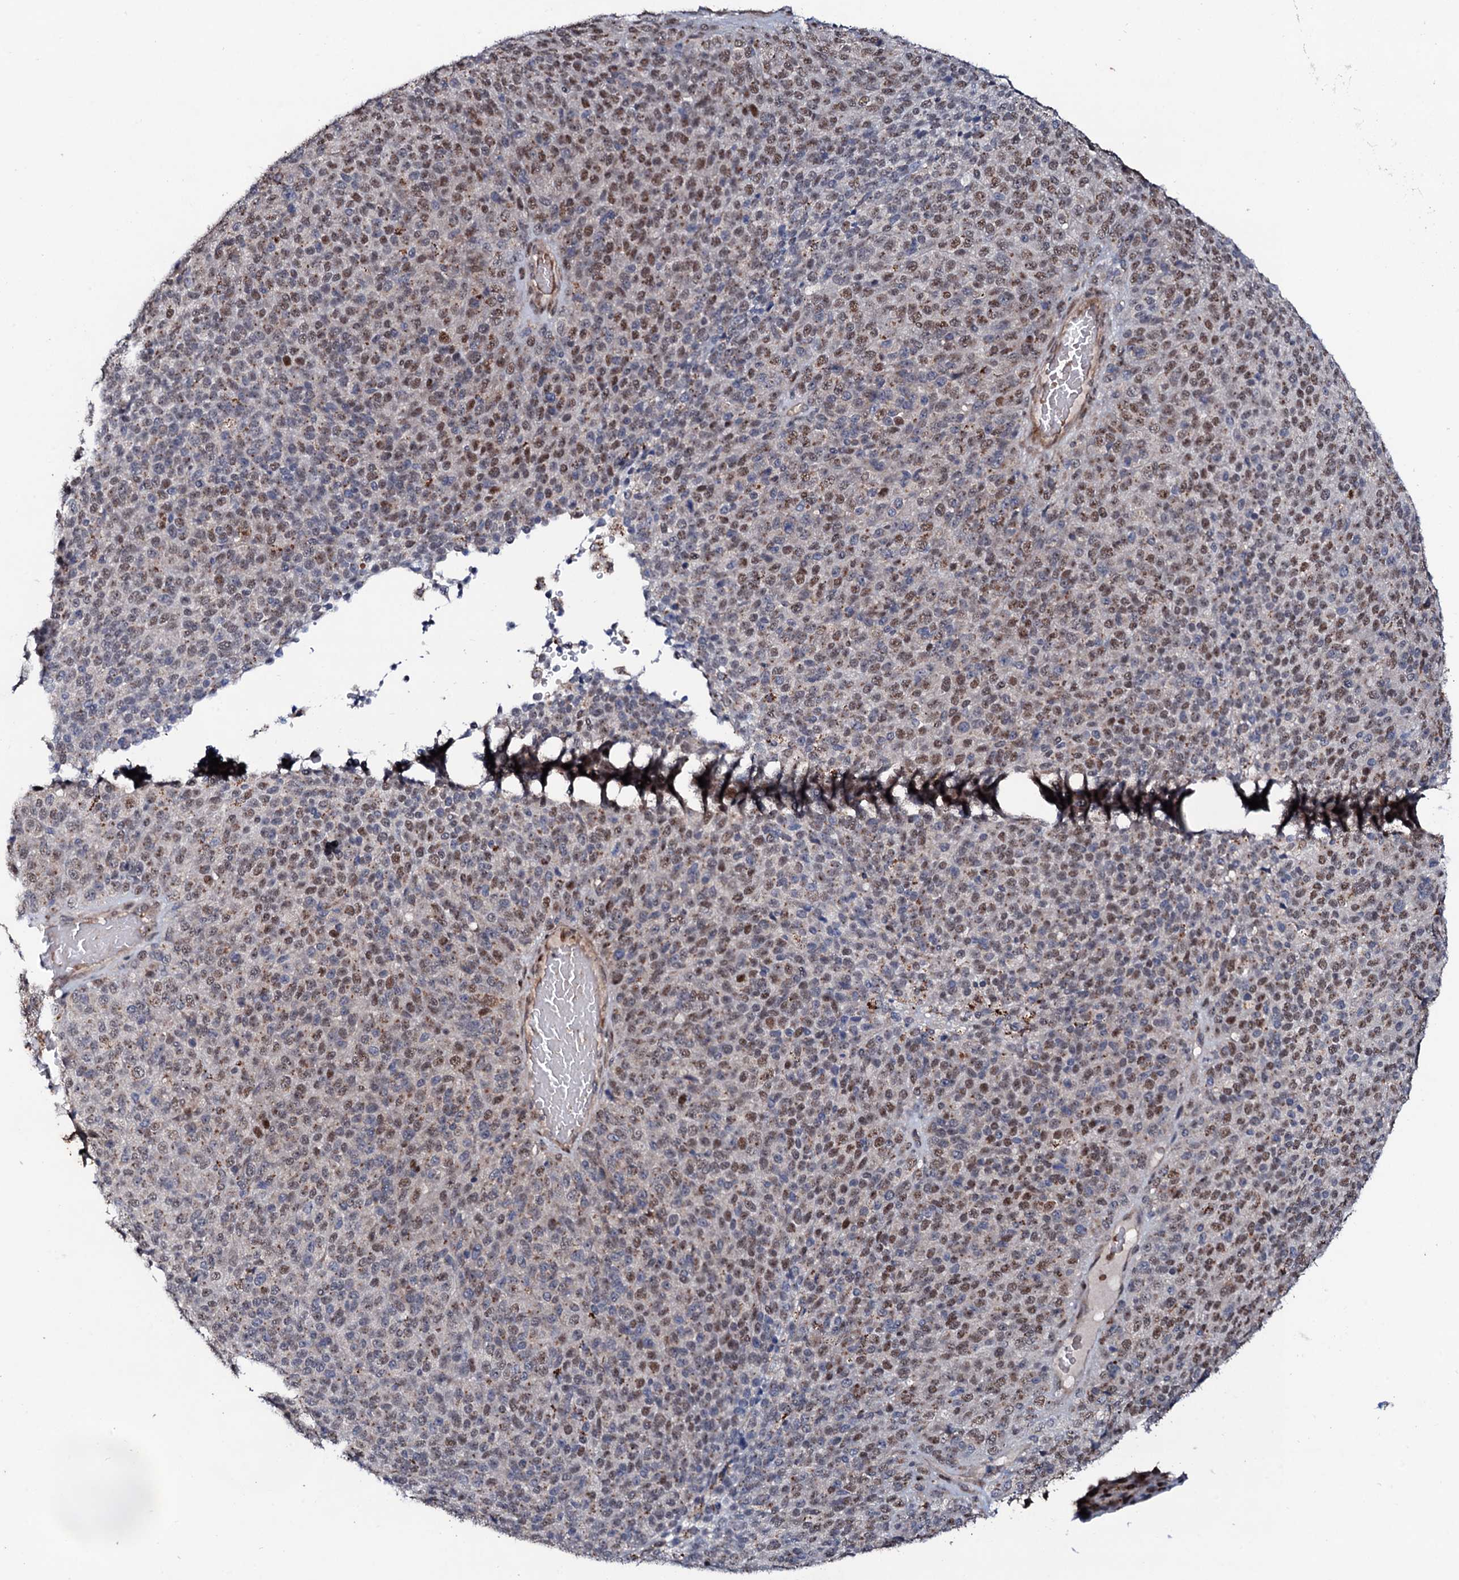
{"staining": {"intensity": "moderate", "quantity": "25%-75%", "location": "nuclear"}, "tissue": "melanoma", "cell_type": "Tumor cells", "image_type": "cancer", "snomed": [{"axis": "morphology", "description": "Malignant melanoma, Metastatic site"}, {"axis": "topography", "description": "Brain"}], "caption": "Immunohistochemical staining of melanoma shows medium levels of moderate nuclear staining in about 25%-75% of tumor cells.", "gene": "COG6", "patient": {"sex": "female", "age": 56}}